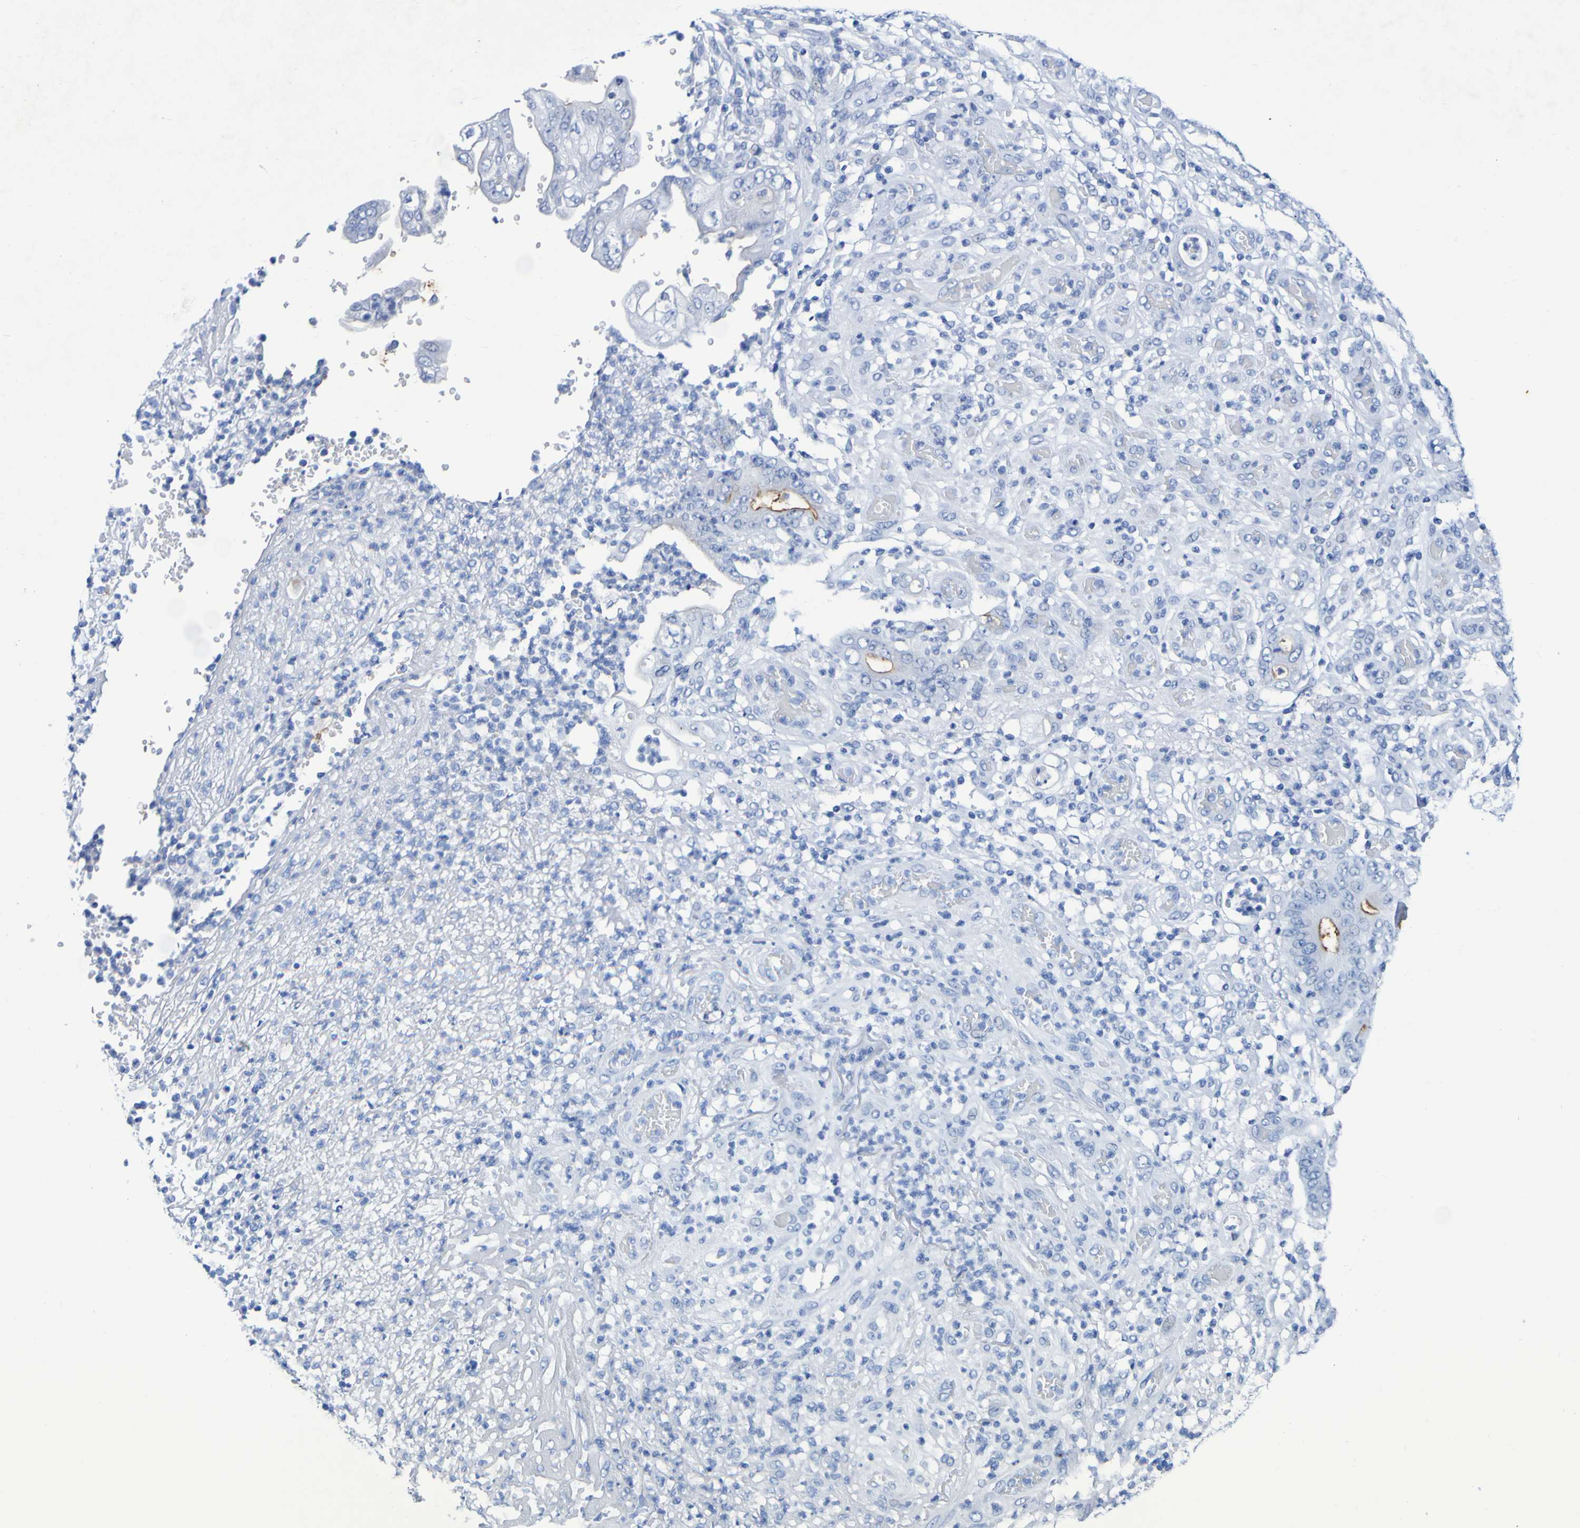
{"staining": {"intensity": "weak", "quantity": "25%-75%", "location": "cytoplasmic/membranous"}, "tissue": "stomach cancer", "cell_type": "Tumor cells", "image_type": "cancer", "snomed": [{"axis": "morphology", "description": "Adenocarcinoma, NOS"}, {"axis": "topography", "description": "Stomach"}], "caption": "Weak cytoplasmic/membranous positivity for a protein is identified in about 25%-75% of tumor cells of stomach adenocarcinoma using immunohistochemistry.", "gene": "DPEP1", "patient": {"sex": "female", "age": 73}}